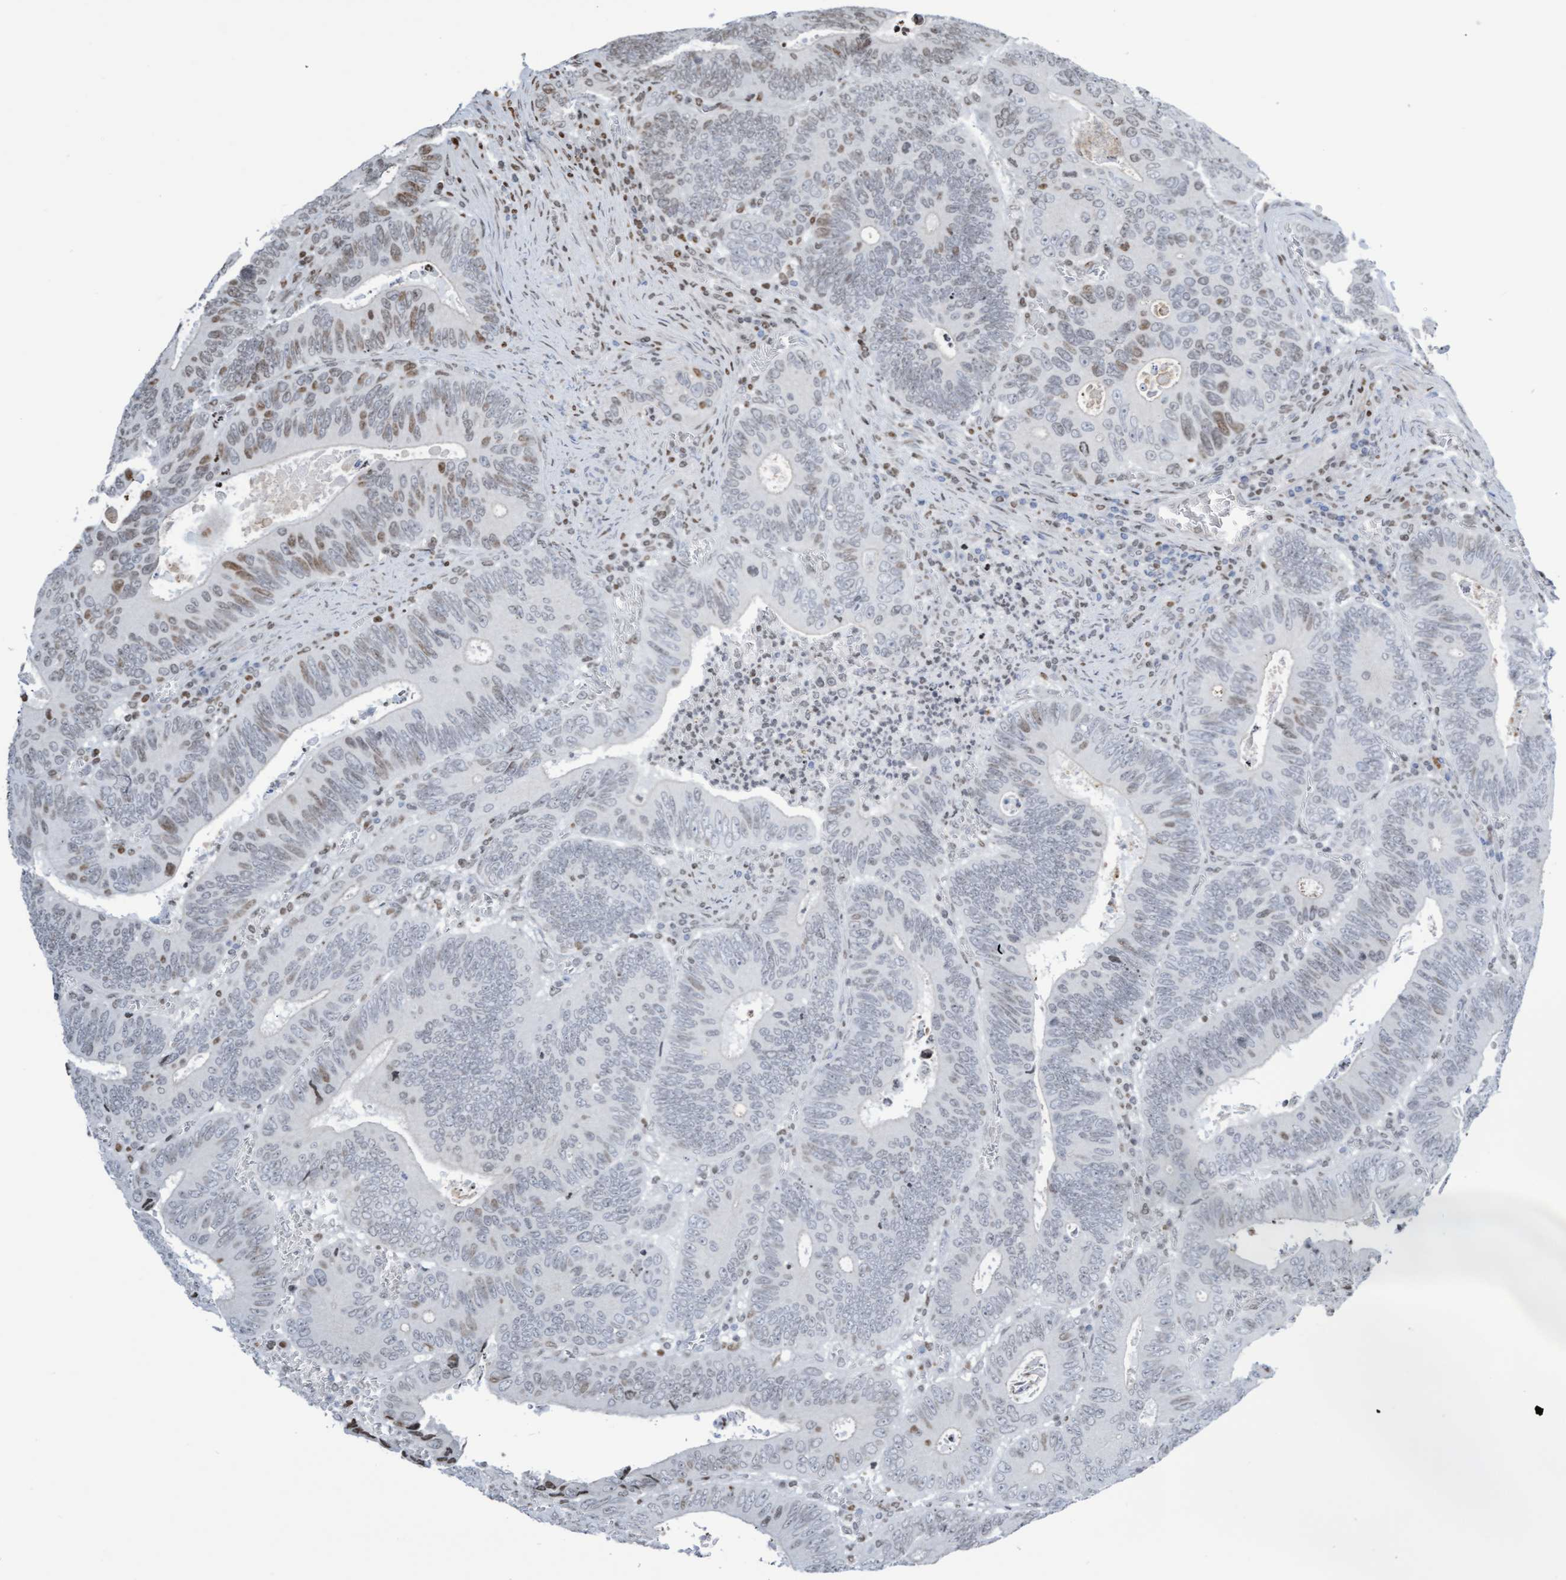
{"staining": {"intensity": "weak", "quantity": "25%-75%", "location": "nuclear"}, "tissue": "colorectal cancer", "cell_type": "Tumor cells", "image_type": "cancer", "snomed": [{"axis": "morphology", "description": "Inflammation, NOS"}, {"axis": "morphology", "description": "Adenocarcinoma, NOS"}, {"axis": "topography", "description": "Colon"}], "caption": "Weak nuclear expression is present in approximately 25%-75% of tumor cells in colorectal cancer. Ihc stains the protein in brown and the nuclei are stained blue.", "gene": "CBX2", "patient": {"sex": "male", "age": 72}}